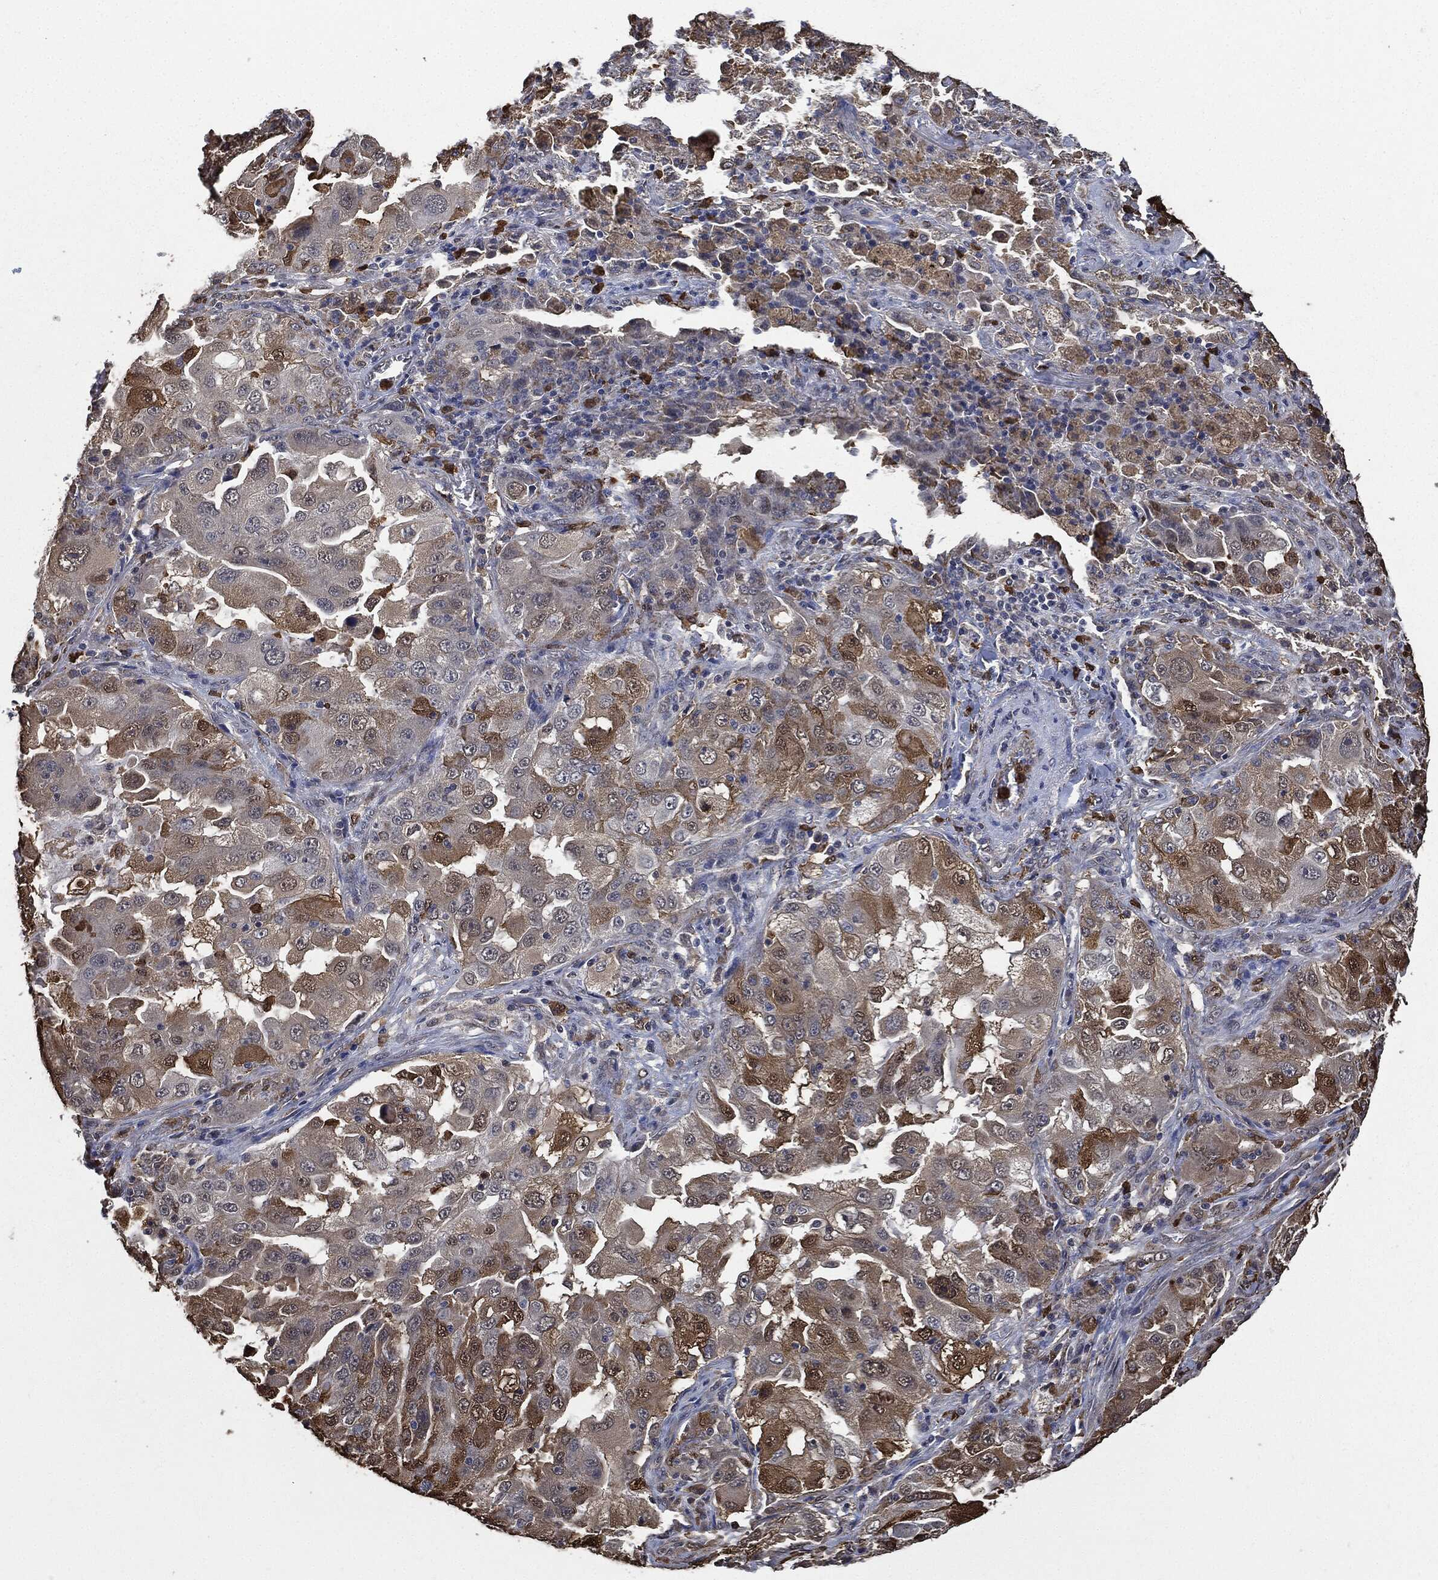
{"staining": {"intensity": "moderate", "quantity": "25%-75%", "location": "cytoplasmic/membranous"}, "tissue": "lung cancer", "cell_type": "Tumor cells", "image_type": "cancer", "snomed": [{"axis": "morphology", "description": "Adenocarcinoma, NOS"}, {"axis": "topography", "description": "Lung"}], "caption": "Human lung cancer stained with a protein marker displays moderate staining in tumor cells.", "gene": "S100A9", "patient": {"sex": "female", "age": 61}}